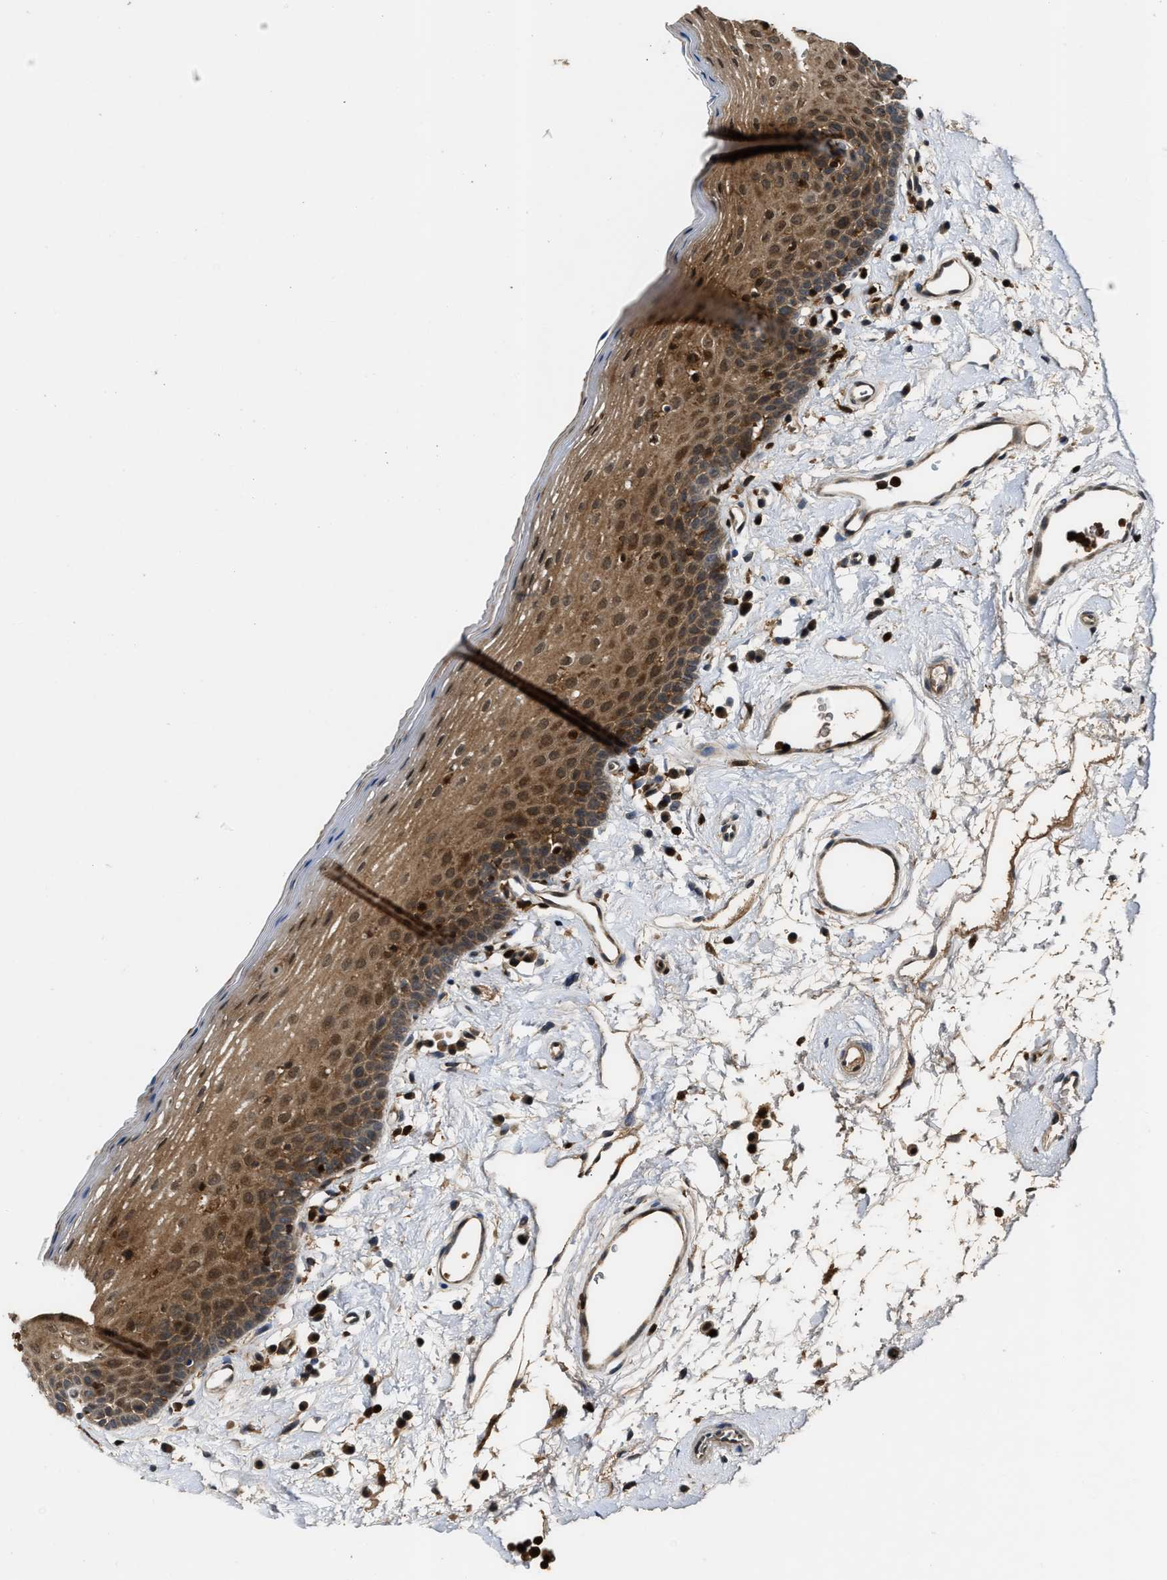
{"staining": {"intensity": "moderate", "quantity": ">75%", "location": "cytoplasmic/membranous"}, "tissue": "oral mucosa", "cell_type": "Squamous epithelial cells", "image_type": "normal", "snomed": [{"axis": "morphology", "description": "Normal tissue, NOS"}, {"axis": "topography", "description": "Oral tissue"}], "caption": "Protein staining of unremarkable oral mucosa displays moderate cytoplasmic/membranous positivity in approximately >75% of squamous epithelial cells.", "gene": "OSTF1", "patient": {"sex": "male", "age": 66}}